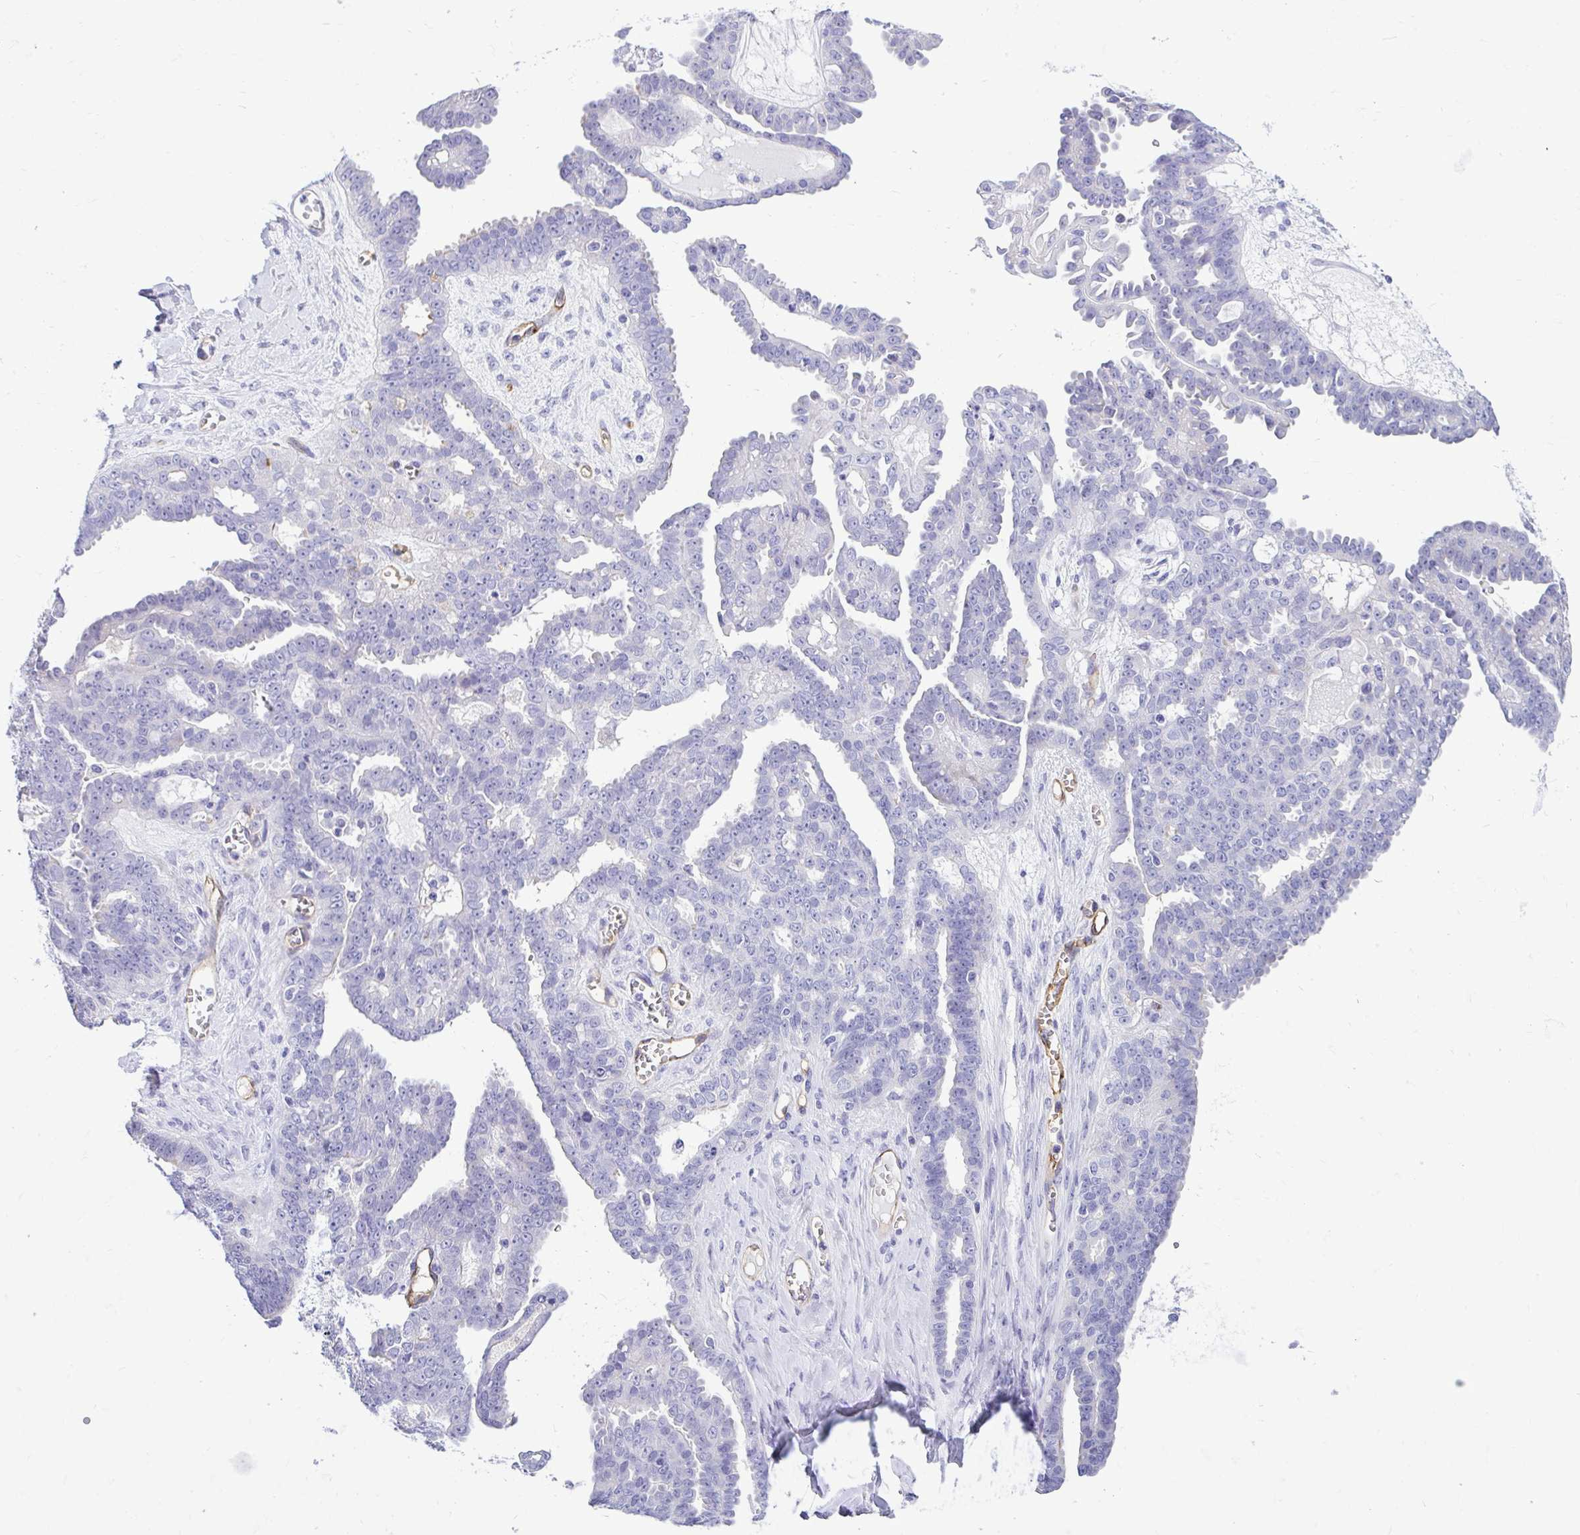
{"staining": {"intensity": "negative", "quantity": "none", "location": "none"}, "tissue": "ovarian cancer", "cell_type": "Tumor cells", "image_type": "cancer", "snomed": [{"axis": "morphology", "description": "Cystadenocarcinoma, serous, NOS"}, {"axis": "topography", "description": "Ovary"}], "caption": "This micrograph is of ovarian cancer (serous cystadenocarcinoma) stained with immunohistochemistry (IHC) to label a protein in brown with the nuclei are counter-stained blue. There is no staining in tumor cells.", "gene": "ABCG2", "patient": {"sex": "female", "age": 71}}